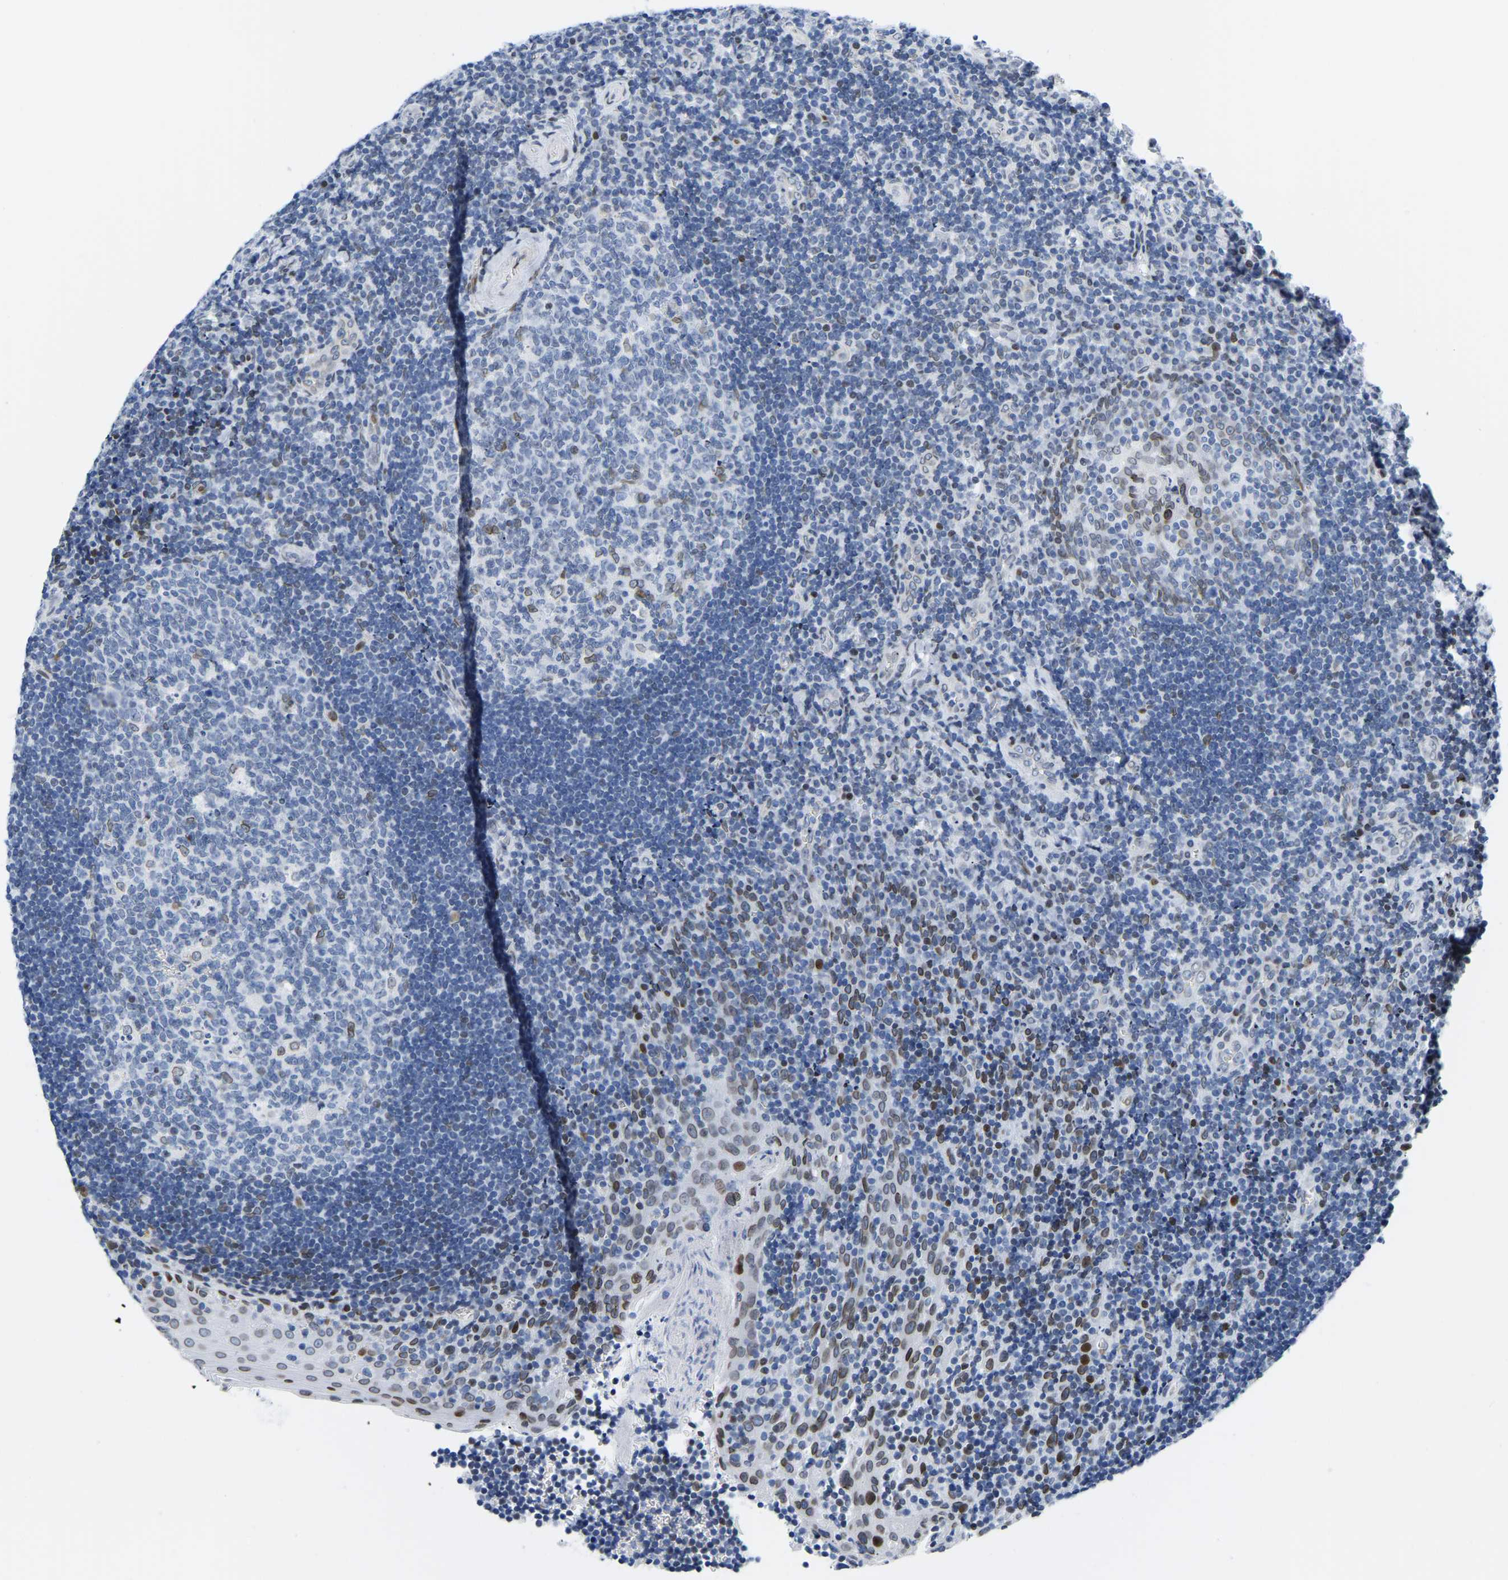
{"staining": {"intensity": "weak", "quantity": "<25%", "location": "nuclear"}, "tissue": "tonsil", "cell_type": "Germinal center cells", "image_type": "normal", "snomed": [{"axis": "morphology", "description": "Normal tissue, NOS"}, {"axis": "morphology", "description": "Inflammation, NOS"}, {"axis": "topography", "description": "Tonsil"}], "caption": "This is an immunohistochemistry (IHC) histopathology image of unremarkable human tonsil. There is no positivity in germinal center cells.", "gene": "UPK3A", "patient": {"sex": "female", "age": 31}}